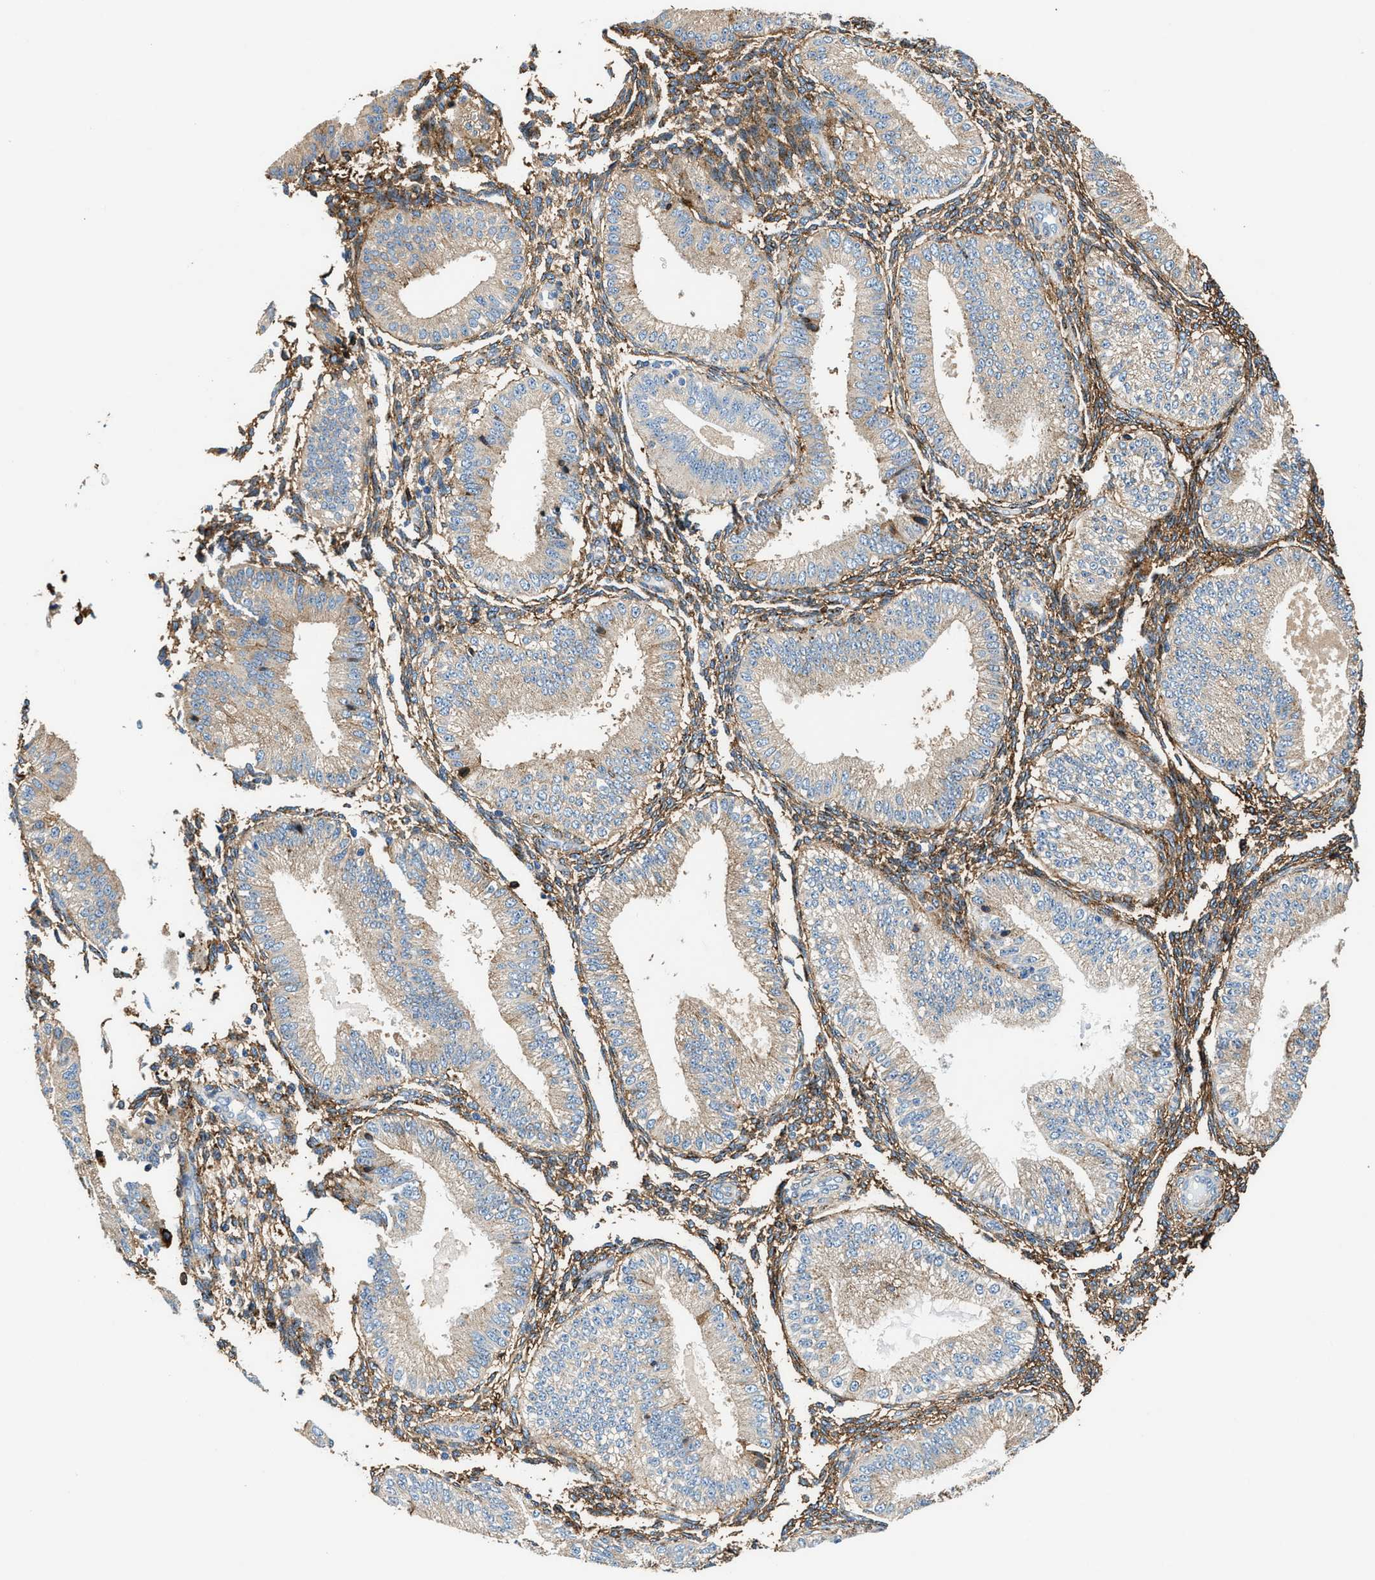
{"staining": {"intensity": "moderate", "quantity": "25%-75%", "location": "cytoplasmic/membranous"}, "tissue": "endometrium", "cell_type": "Cells in endometrial stroma", "image_type": "normal", "snomed": [{"axis": "morphology", "description": "Normal tissue, NOS"}, {"axis": "topography", "description": "Endometrium"}], "caption": "High-power microscopy captured an immunohistochemistry photomicrograph of benign endometrium, revealing moderate cytoplasmic/membranous expression in about 25%-75% of cells in endometrial stroma.", "gene": "SLFN11", "patient": {"sex": "female", "age": 39}}